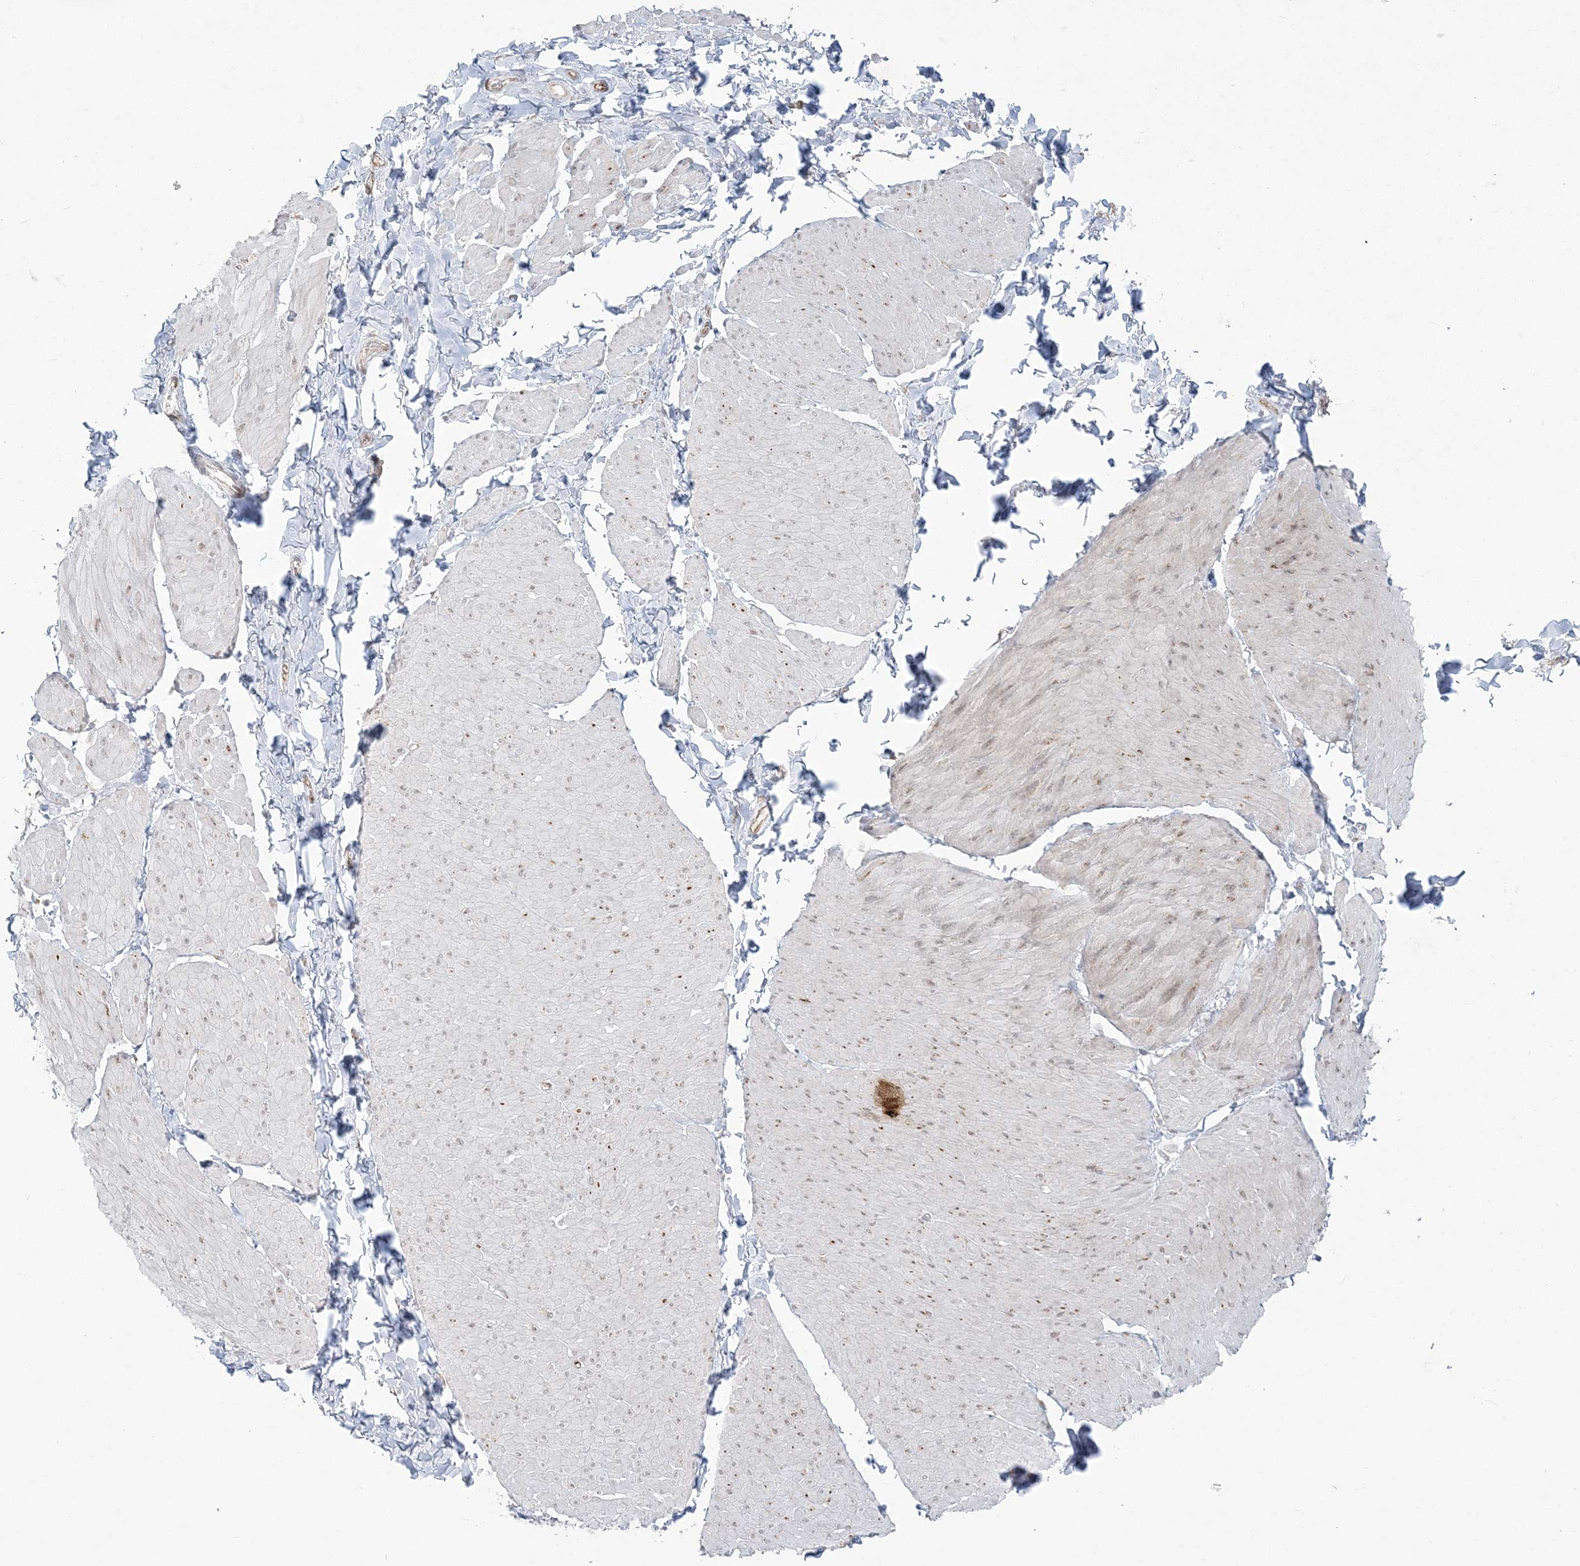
{"staining": {"intensity": "weak", "quantity": "<25%", "location": "nuclear"}, "tissue": "smooth muscle", "cell_type": "Smooth muscle cells", "image_type": "normal", "snomed": [{"axis": "morphology", "description": "Urothelial carcinoma, High grade"}, {"axis": "topography", "description": "Urinary bladder"}], "caption": "Smooth muscle stained for a protein using immunohistochemistry exhibits no expression smooth muscle cells.", "gene": "ZC3H6", "patient": {"sex": "male", "age": 46}}